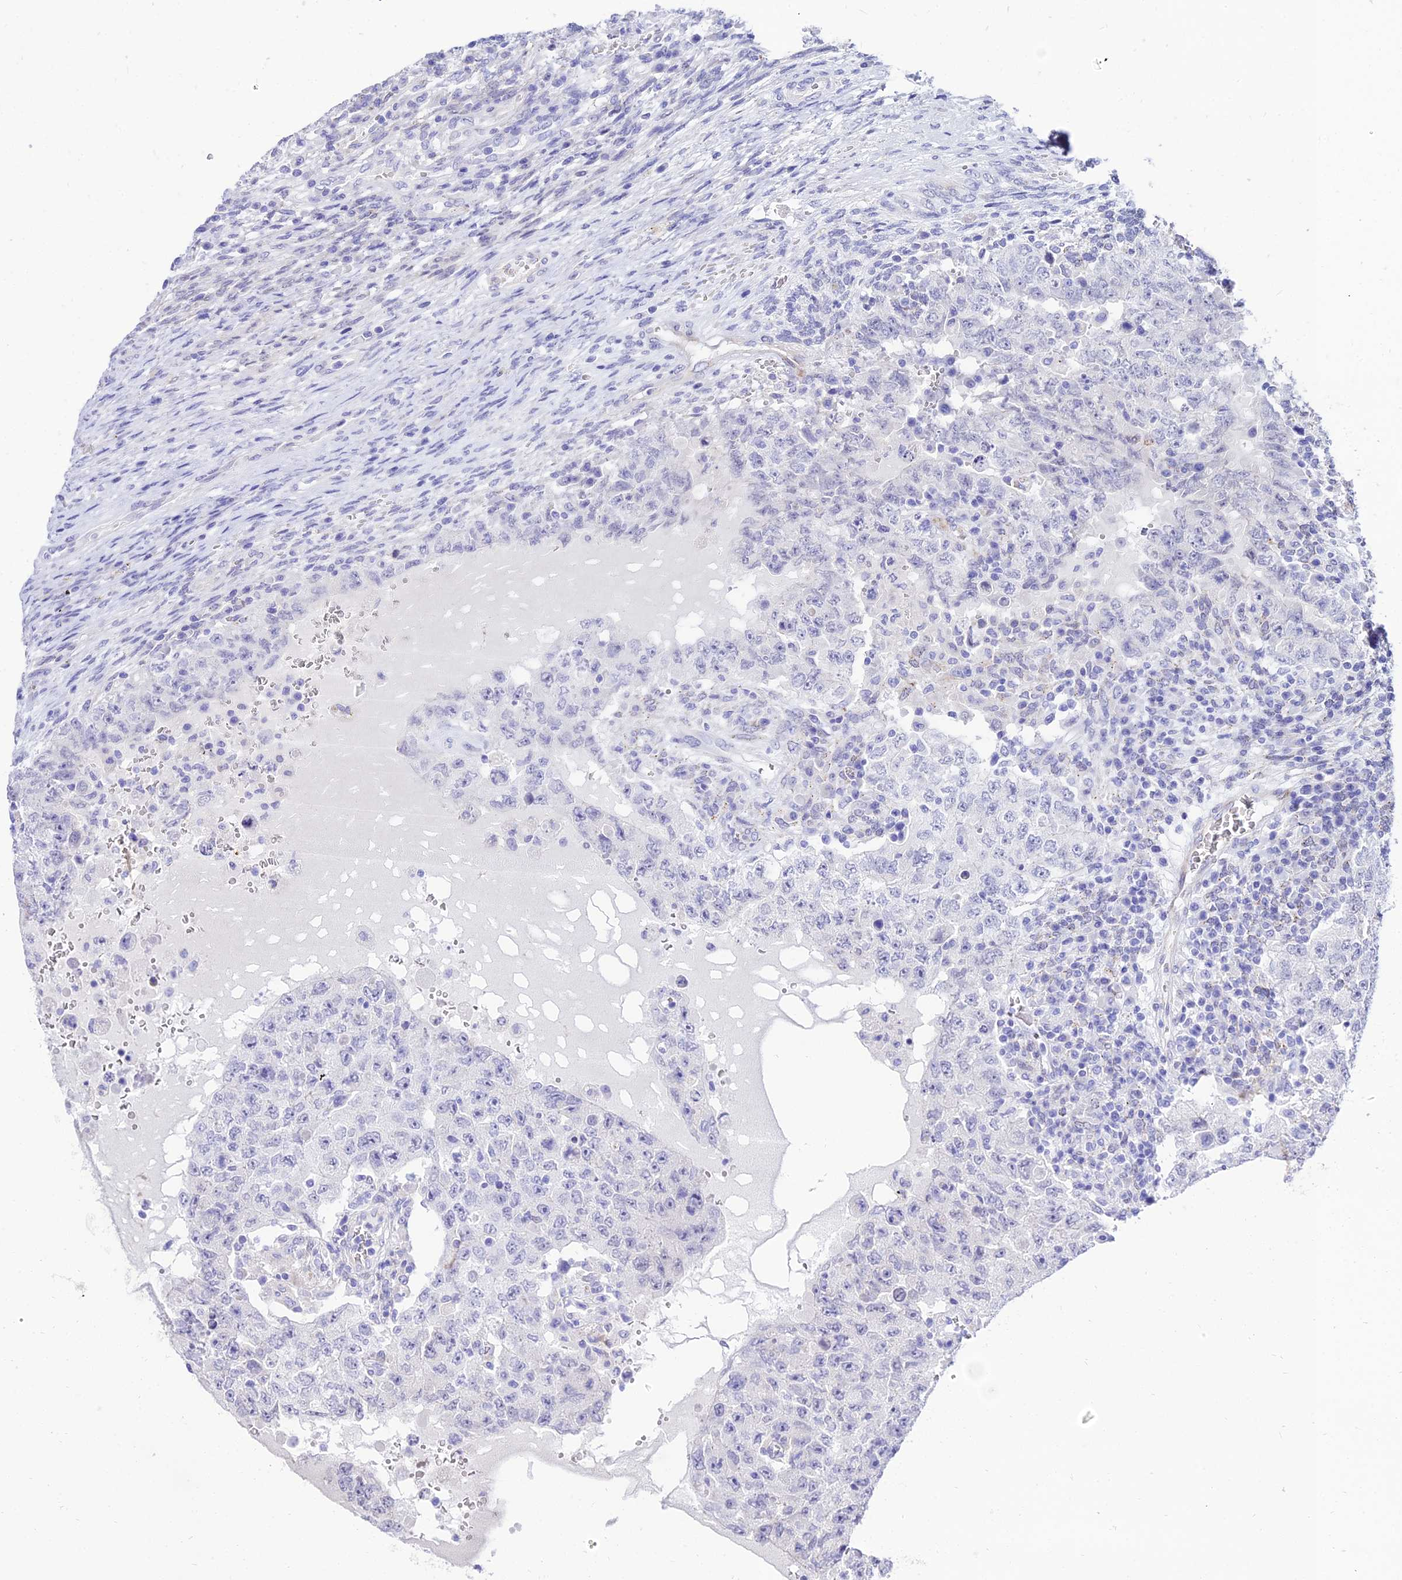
{"staining": {"intensity": "negative", "quantity": "none", "location": "none"}, "tissue": "testis cancer", "cell_type": "Tumor cells", "image_type": "cancer", "snomed": [{"axis": "morphology", "description": "Carcinoma, Embryonal, NOS"}, {"axis": "topography", "description": "Testis"}], "caption": "Embryonal carcinoma (testis) was stained to show a protein in brown. There is no significant positivity in tumor cells.", "gene": "TAC3", "patient": {"sex": "male", "age": 26}}